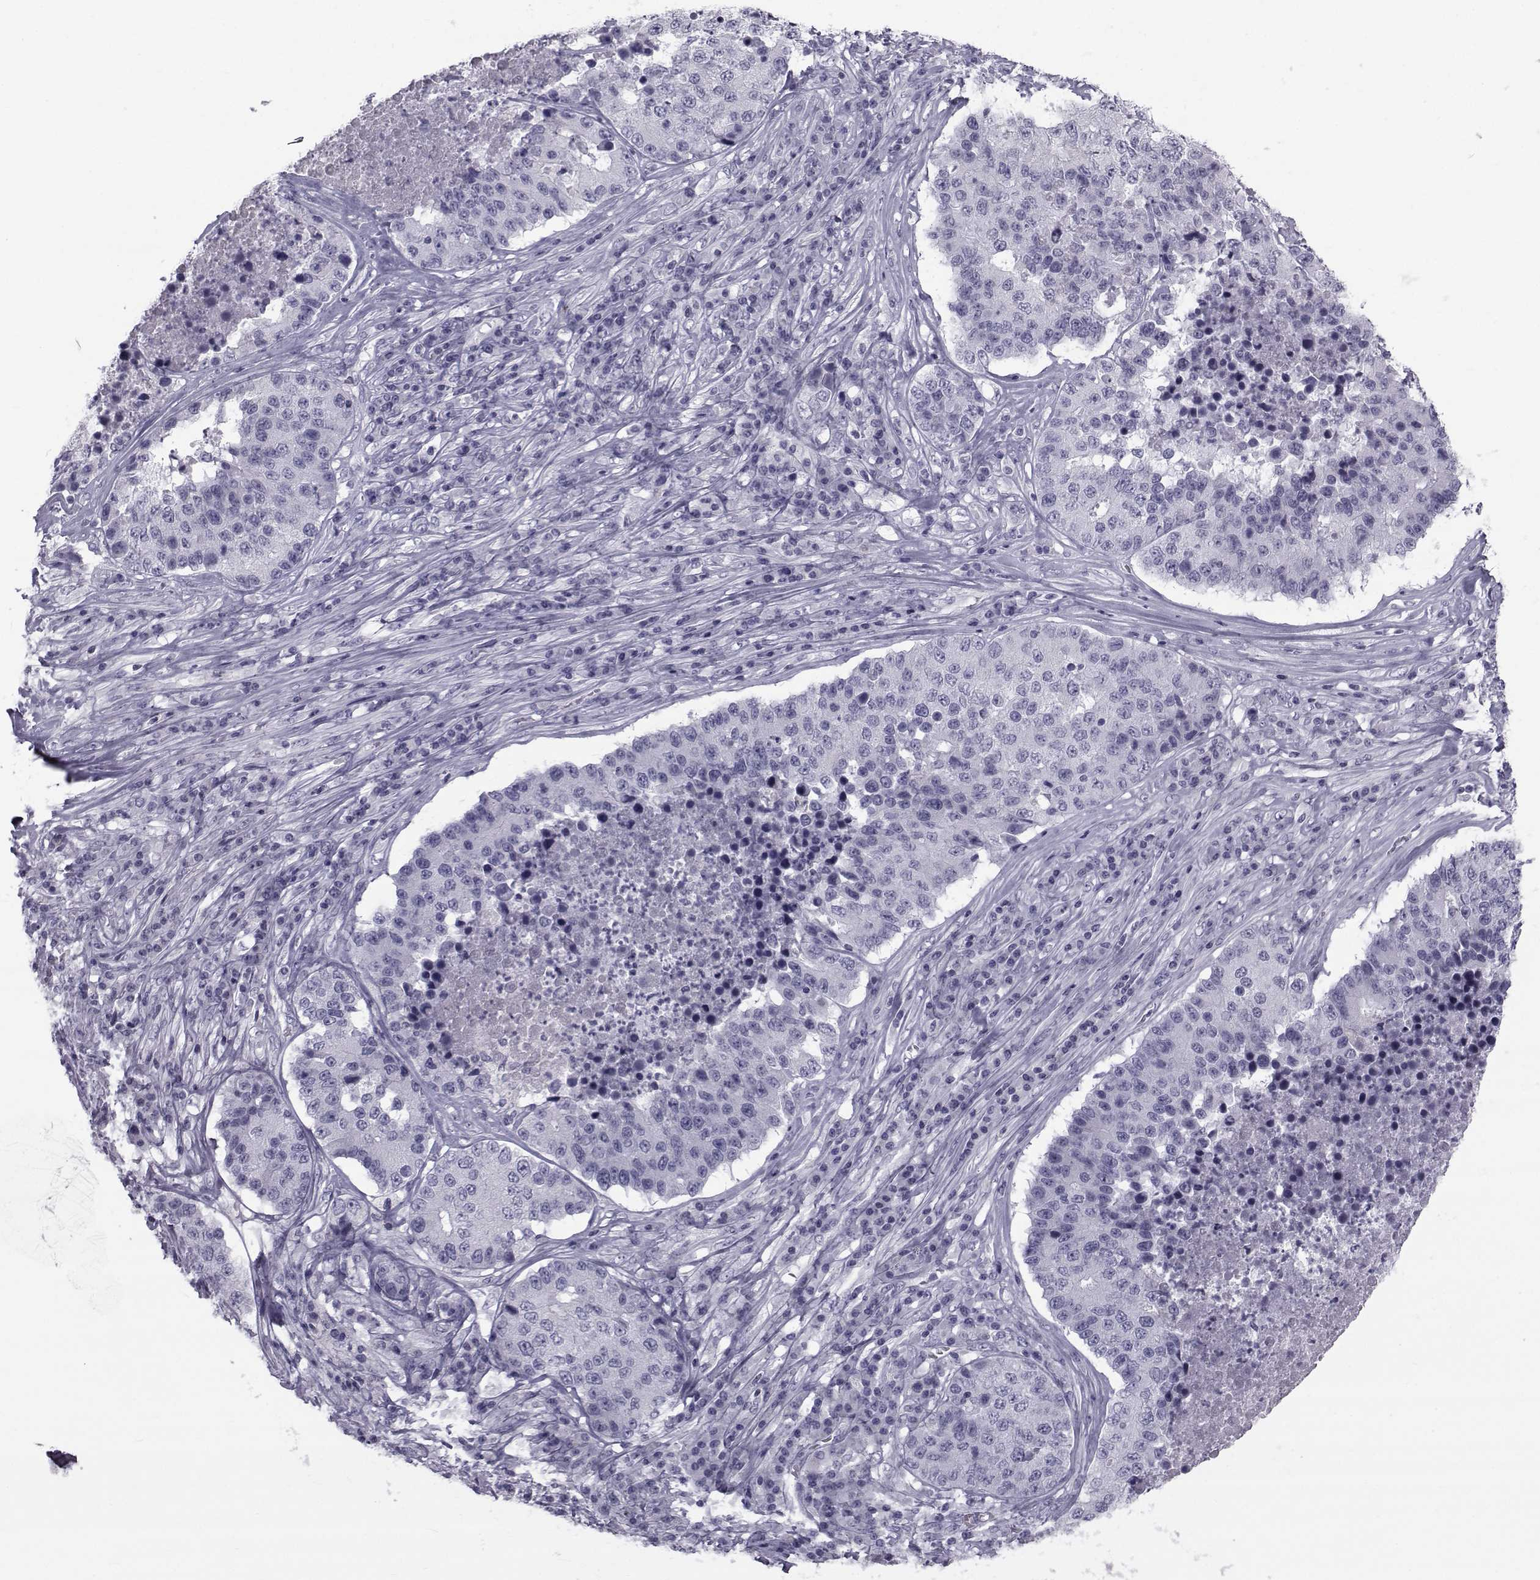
{"staining": {"intensity": "negative", "quantity": "none", "location": "none"}, "tissue": "stomach cancer", "cell_type": "Tumor cells", "image_type": "cancer", "snomed": [{"axis": "morphology", "description": "Adenocarcinoma, NOS"}, {"axis": "topography", "description": "Stomach"}], "caption": "Human stomach cancer stained for a protein using IHC shows no positivity in tumor cells.", "gene": "FDXR", "patient": {"sex": "male", "age": 71}}